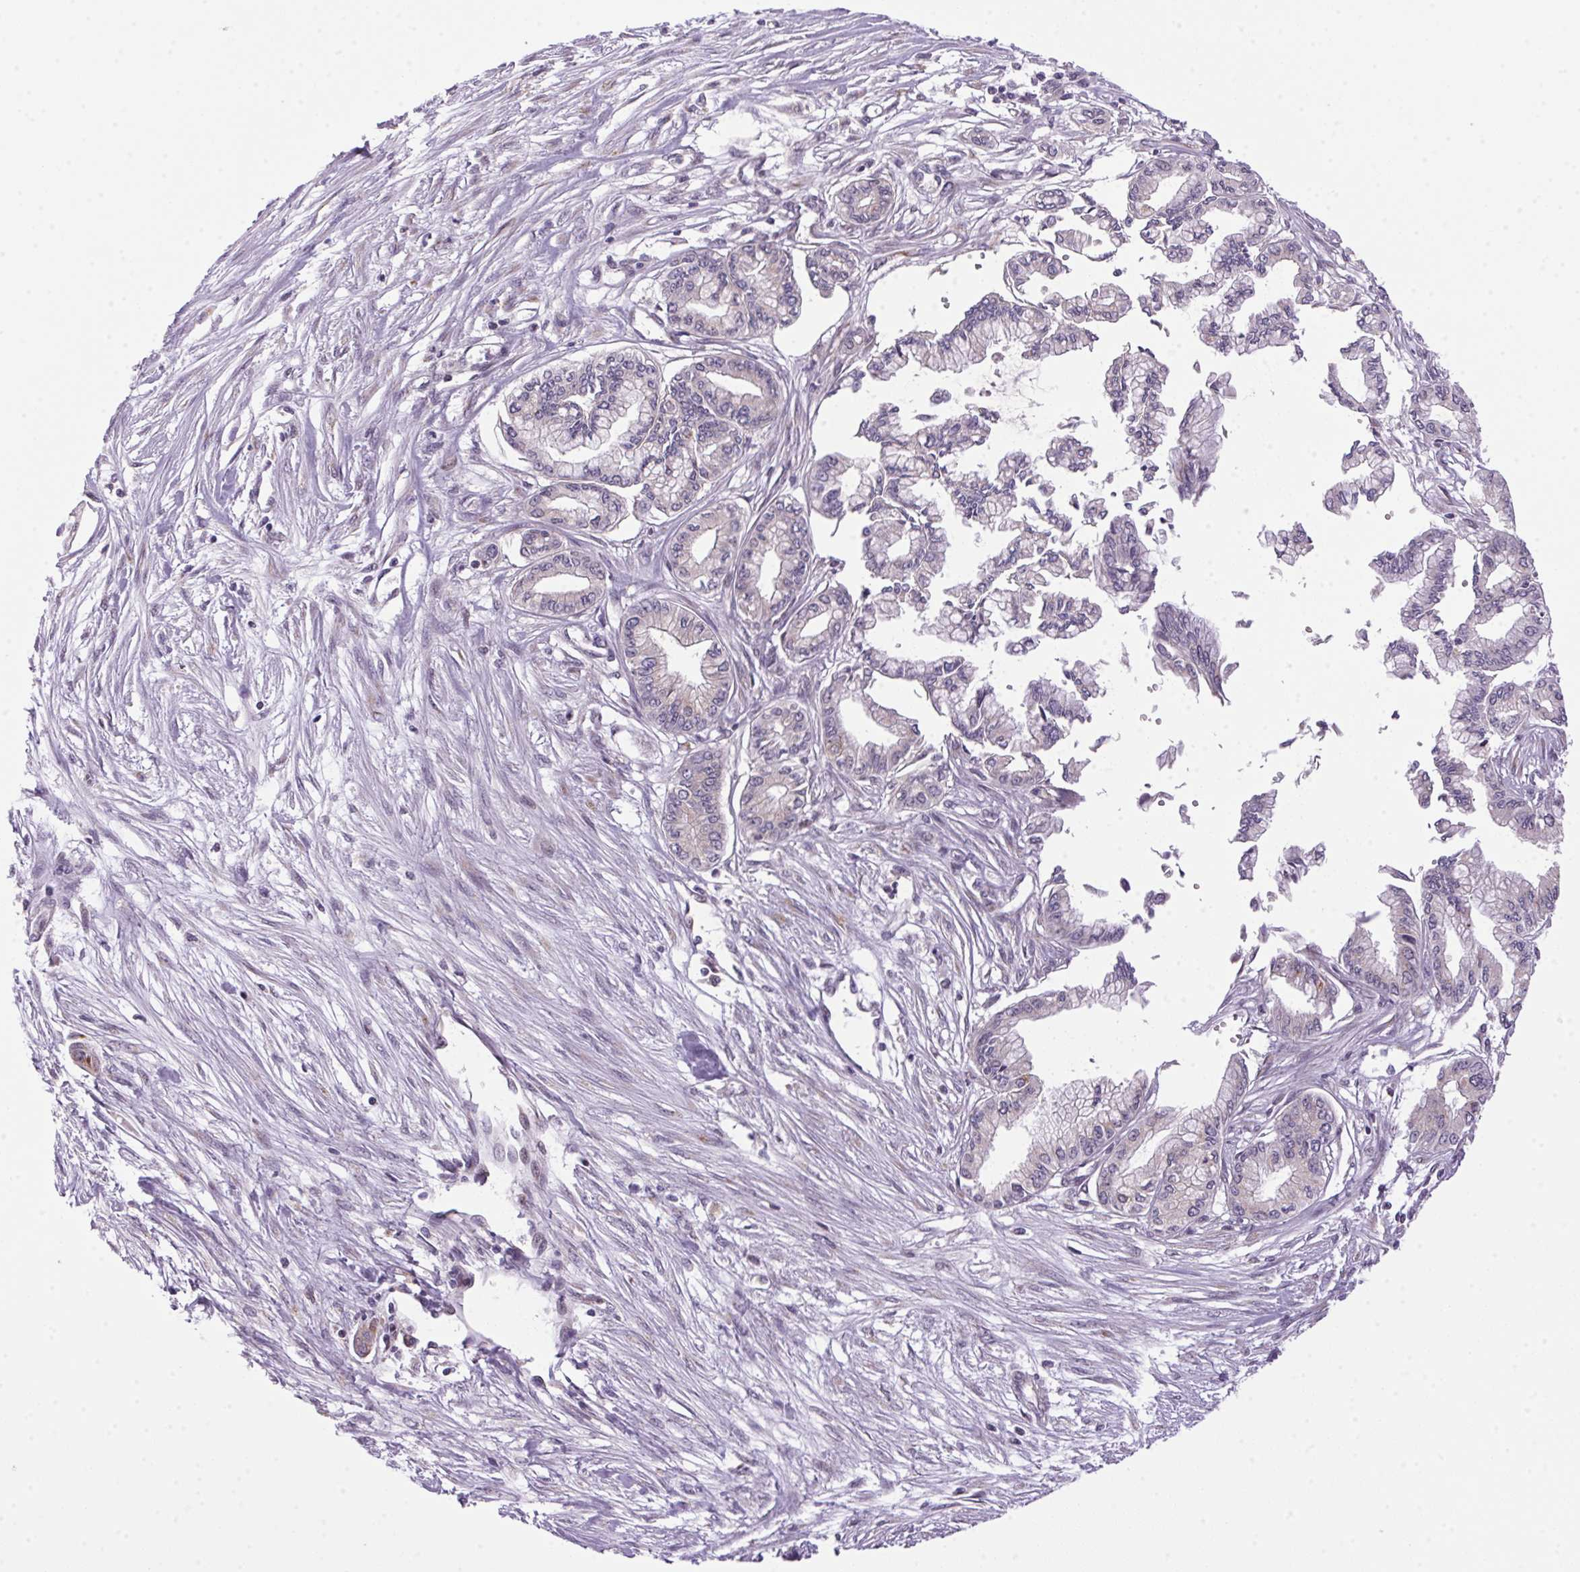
{"staining": {"intensity": "negative", "quantity": "none", "location": "none"}, "tissue": "pancreatic cancer", "cell_type": "Tumor cells", "image_type": "cancer", "snomed": [{"axis": "morphology", "description": "Adenocarcinoma, NOS"}, {"axis": "topography", "description": "Pancreas"}], "caption": "Image shows no significant protein staining in tumor cells of pancreatic cancer. The staining was performed using DAB (3,3'-diaminobenzidine) to visualize the protein expression in brown, while the nuclei were stained in blue with hematoxylin (Magnification: 20x).", "gene": "AKR1E2", "patient": {"sex": "female", "age": 68}}